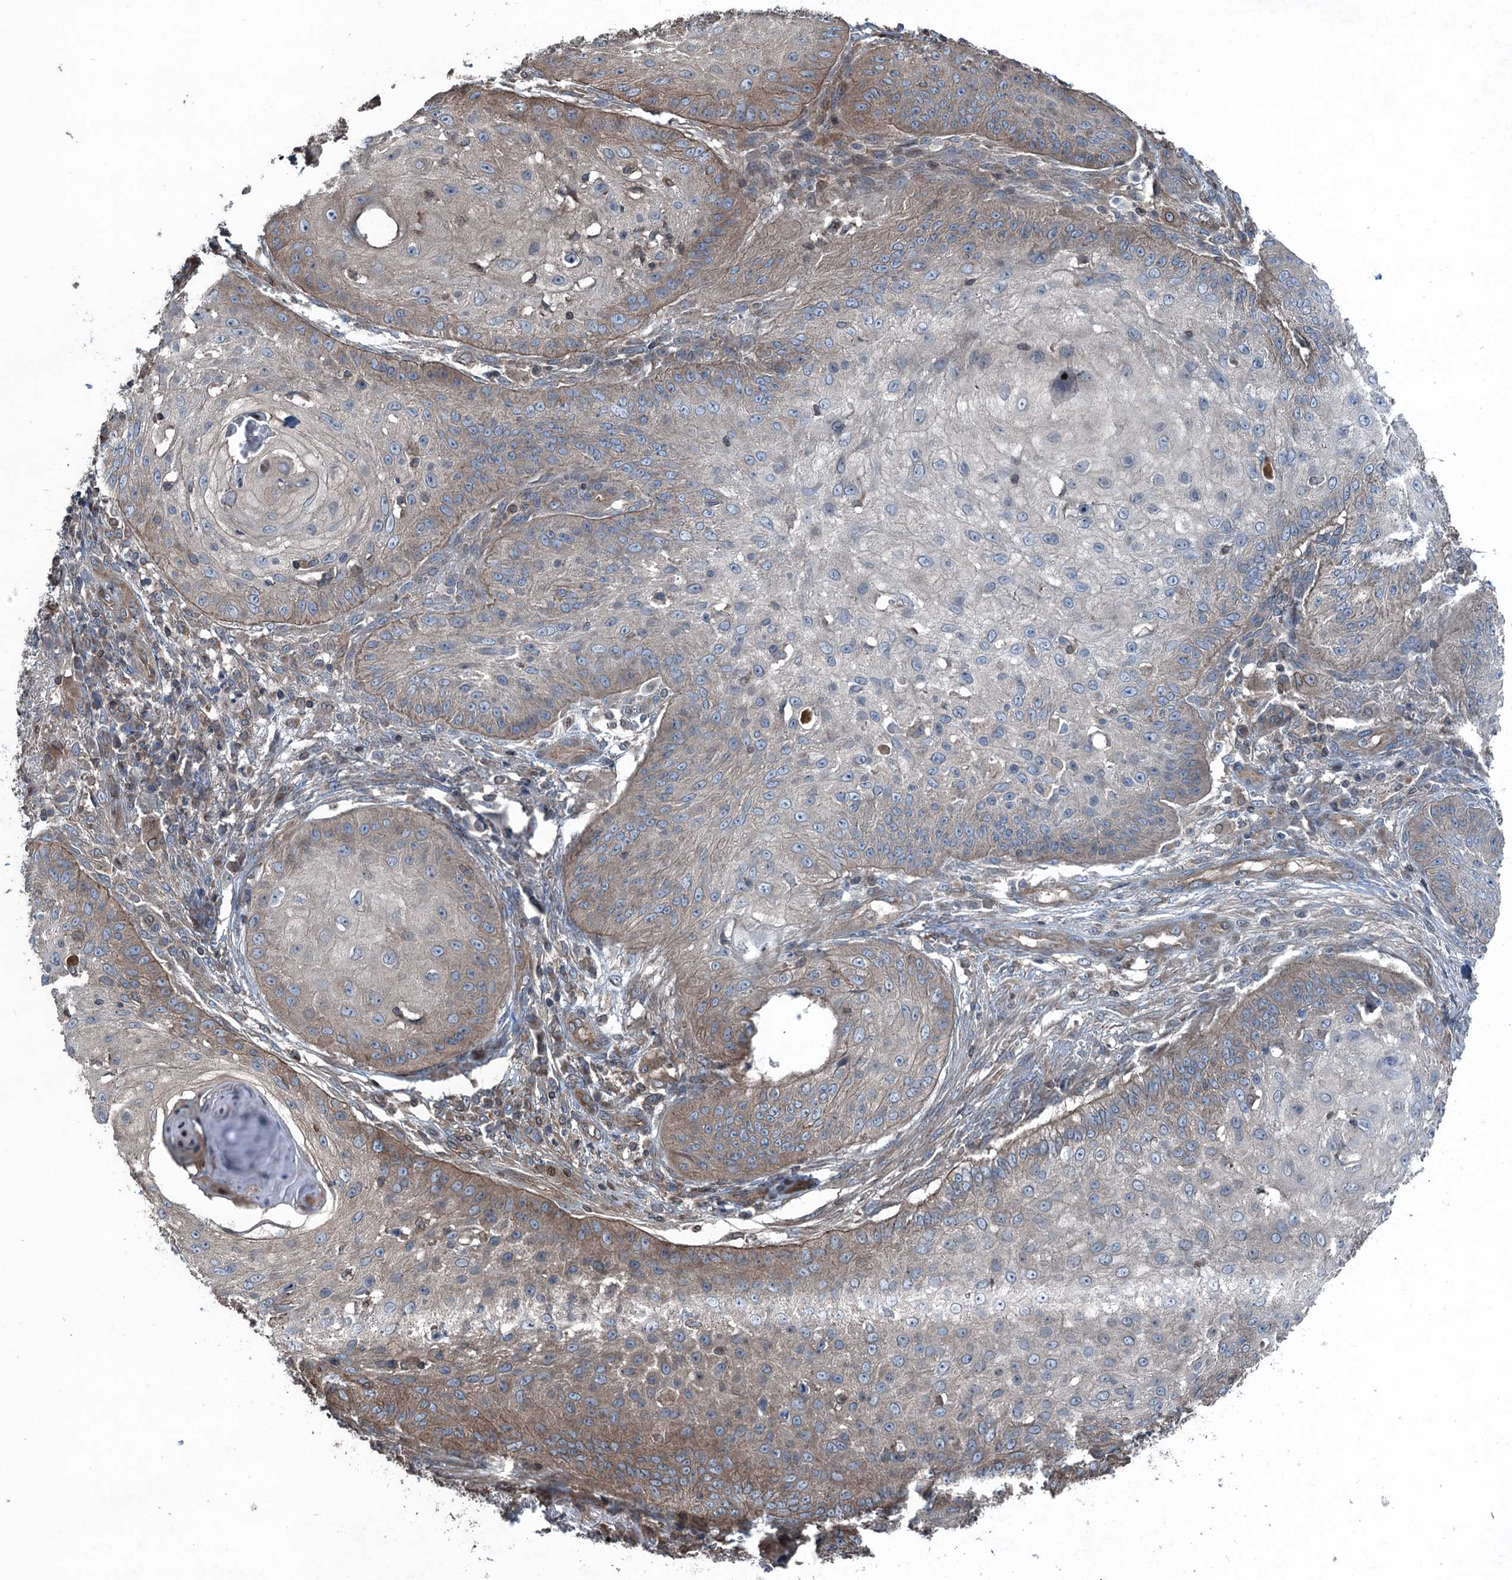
{"staining": {"intensity": "weak", "quantity": "<25%", "location": "cytoplasmic/membranous"}, "tissue": "skin cancer", "cell_type": "Tumor cells", "image_type": "cancer", "snomed": [{"axis": "morphology", "description": "Squamous cell carcinoma, NOS"}, {"axis": "topography", "description": "Skin"}], "caption": "This is a photomicrograph of immunohistochemistry staining of squamous cell carcinoma (skin), which shows no positivity in tumor cells.", "gene": "TRAPPC8", "patient": {"sex": "male", "age": 70}}